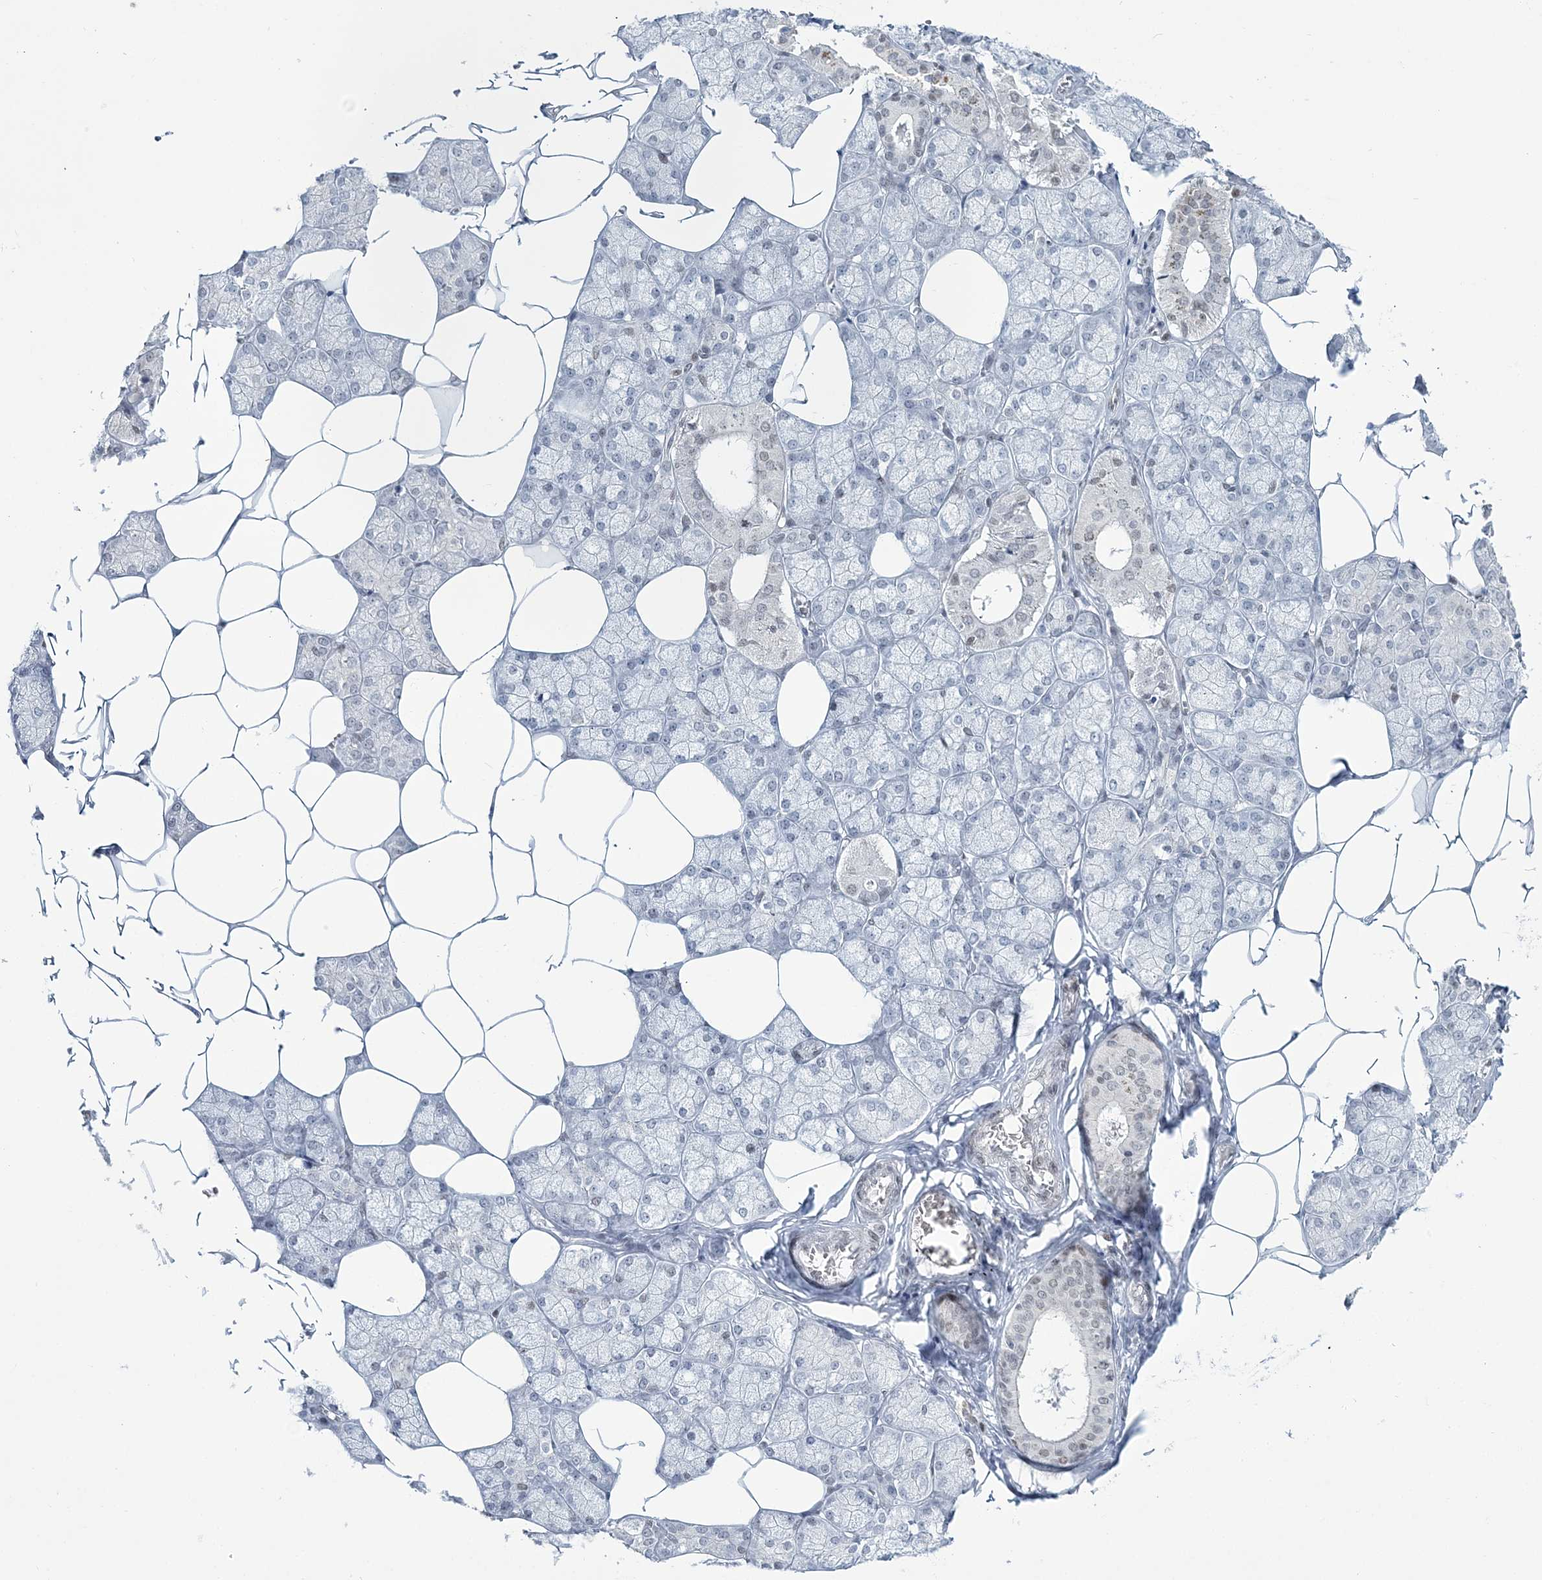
{"staining": {"intensity": "weak", "quantity": "25%-75%", "location": "nuclear"}, "tissue": "salivary gland", "cell_type": "Glandular cells", "image_type": "normal", "snomed": [{"axis": "morphology", "description": "Normal tissue, NOS"}, {"axis": "topography", "description": "Salivary gland"}], "caption": "Immunohistochemical staining of normal salivary gland demonstrates weak nuclear protein staining in approximately 25%-75% of glandular cells.", "gene": "LRRFIP2", "patient": {"sex": "male", "age": 62}}